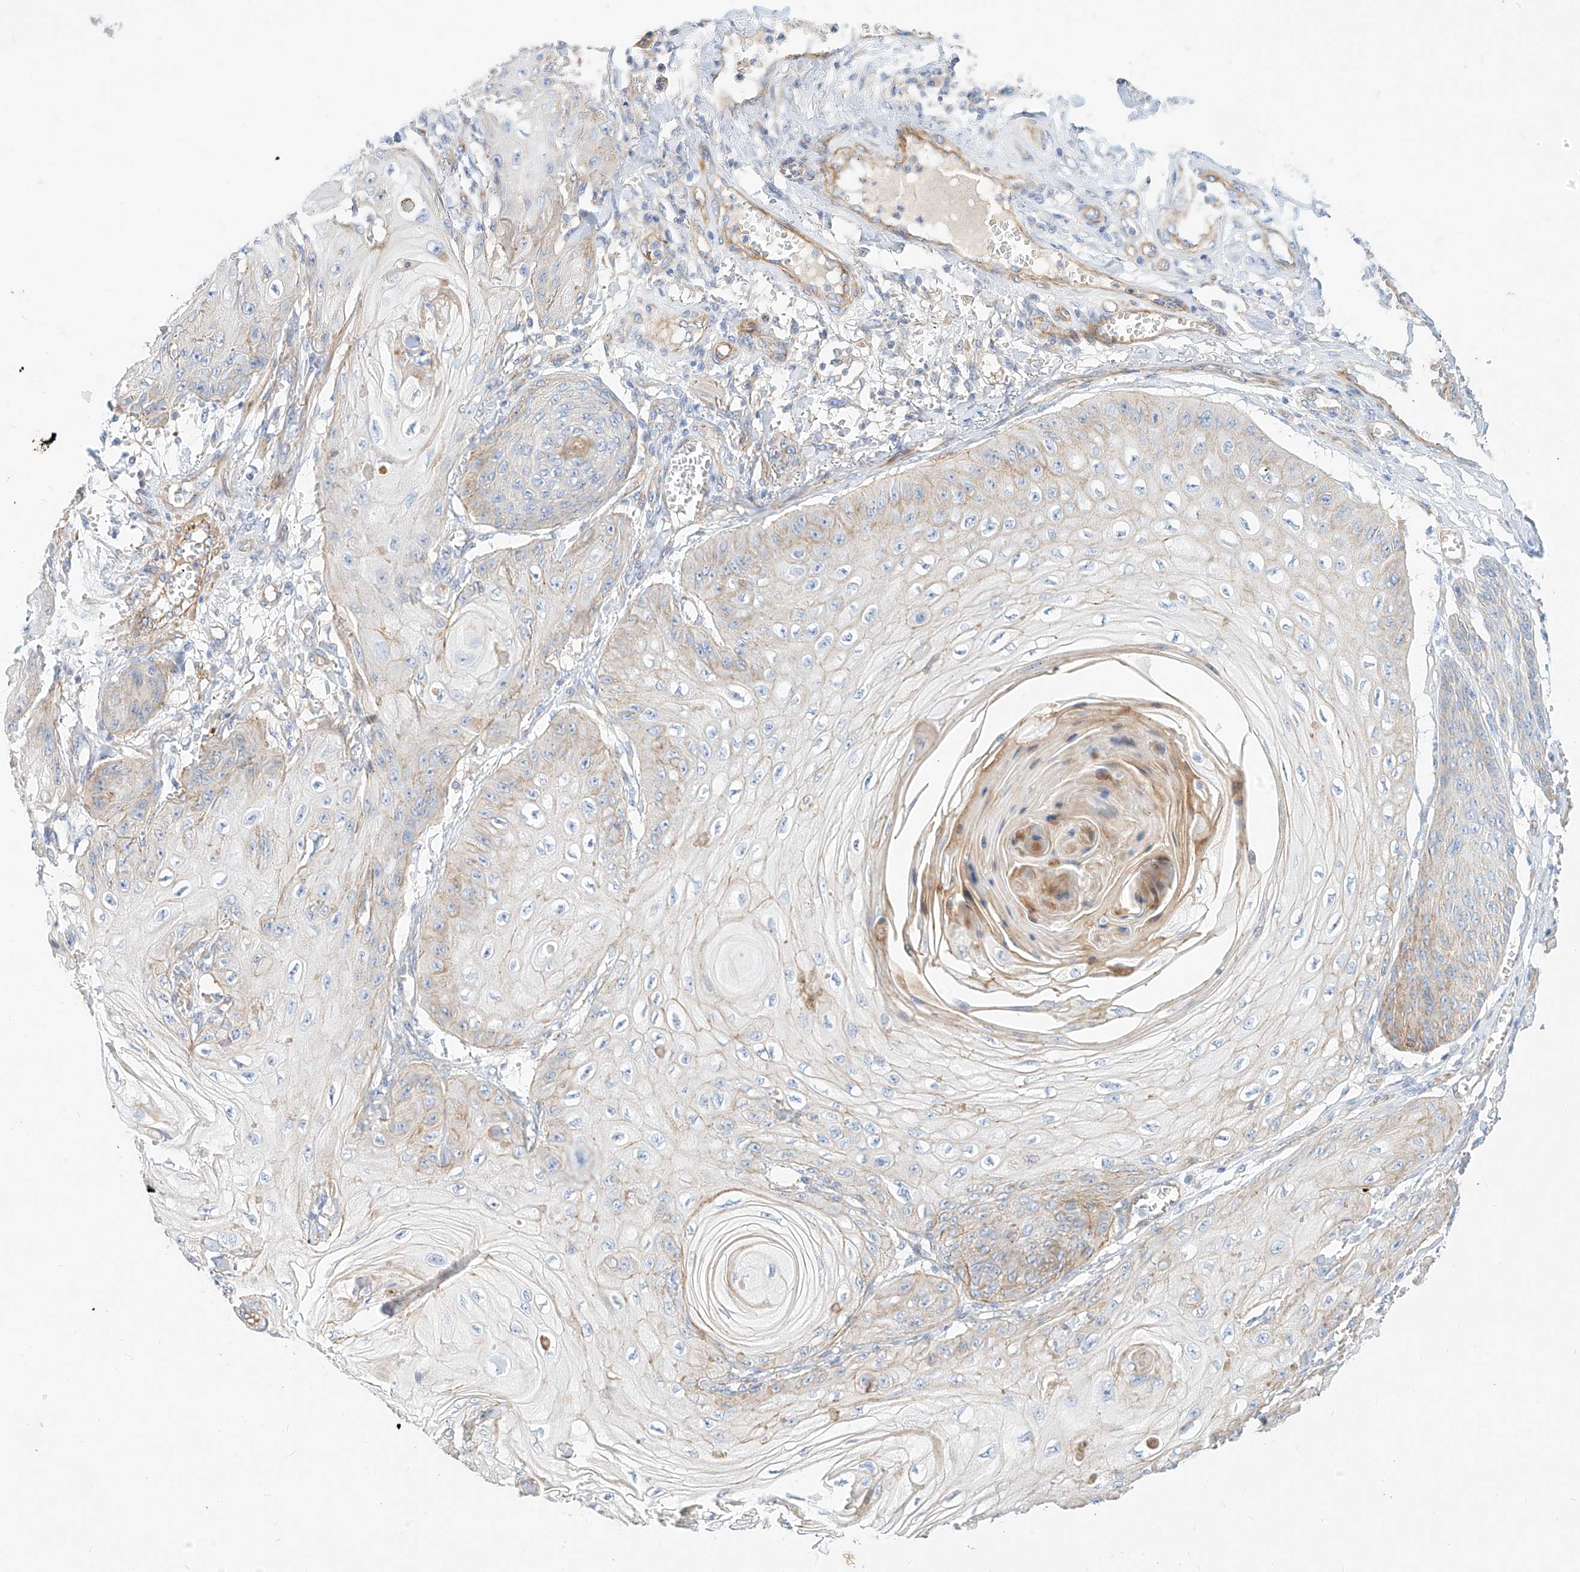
{"staining": {"intensity": "negative", "quantity": "none", "location": "none"}, "tissue": "skin cancer", "cell_type": "Tumor cells", "image_type": "cancer", "snomed": [{"axis": "morphology", "description": "Squamous cell carcinoma, NOS"}, {"axis": "topography", "description": "Skin"}], "caption": "A photomicrograph of skin squamous cell carcinoma stained for a protein shows no brown staining in tumor cells. Brightfield microscopy of IHC stained with DAB (brown) and hematoxylin (blue), captured at high magnification.", "gene": "KCNH5", "patient": {"sex": "male", "age": 74}}